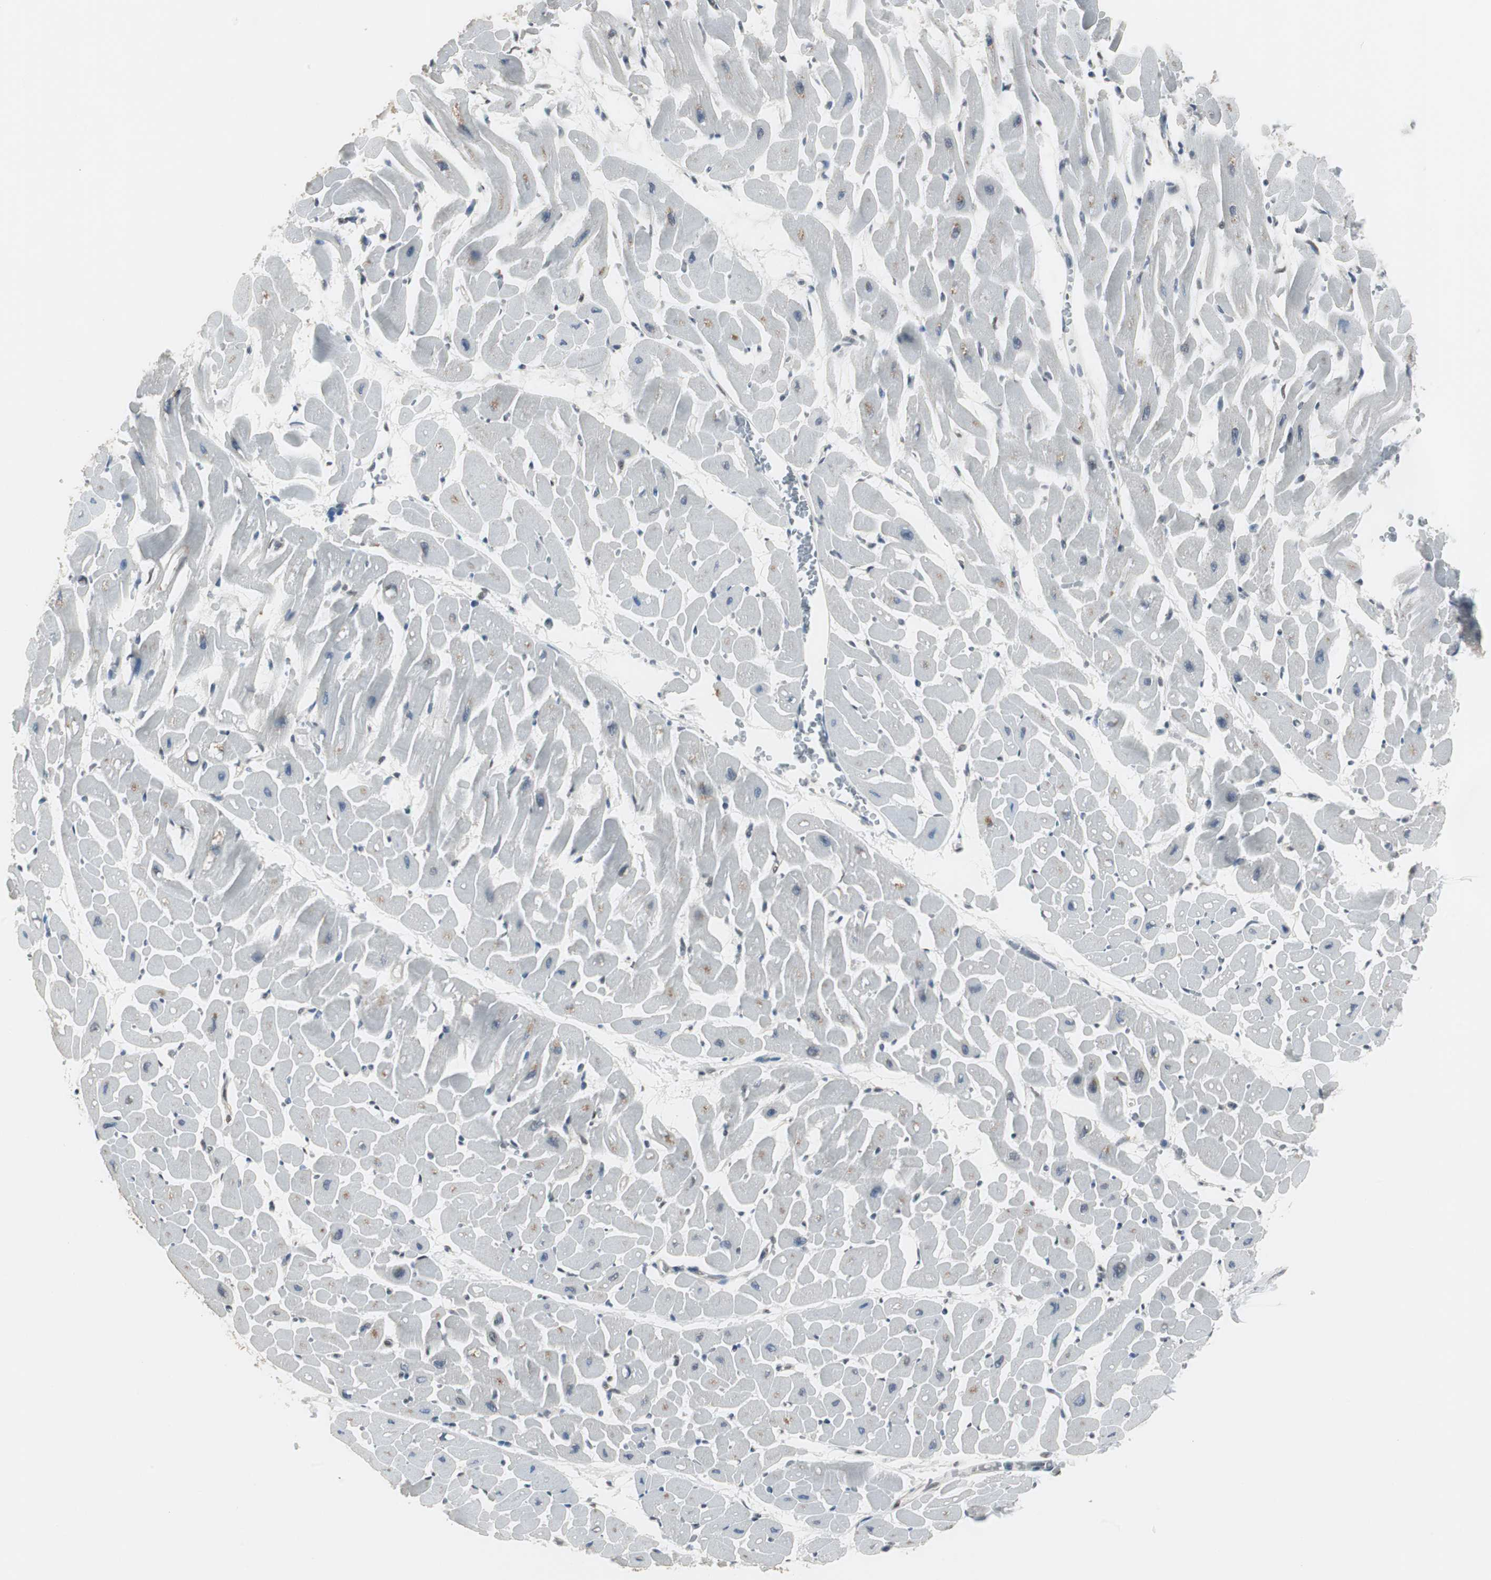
{"staining": {"intensity": "negative", "quantity": "none", "location": "none"}, "tissue": "heart muscle", "cell_type": "Cardiomyocytes", "image_type": "normal", "snomed": [{"axis": "morphology", "description": "Normal tissue, NOS"}, {"axis": "topography", "description": "Heart"}], "caption": "This is an IHC micrograph of normal heart muscle. There is no expression in cardiomyocytes.", "gene": "MKX", "patient": {"sex": "male", "age": 45}}